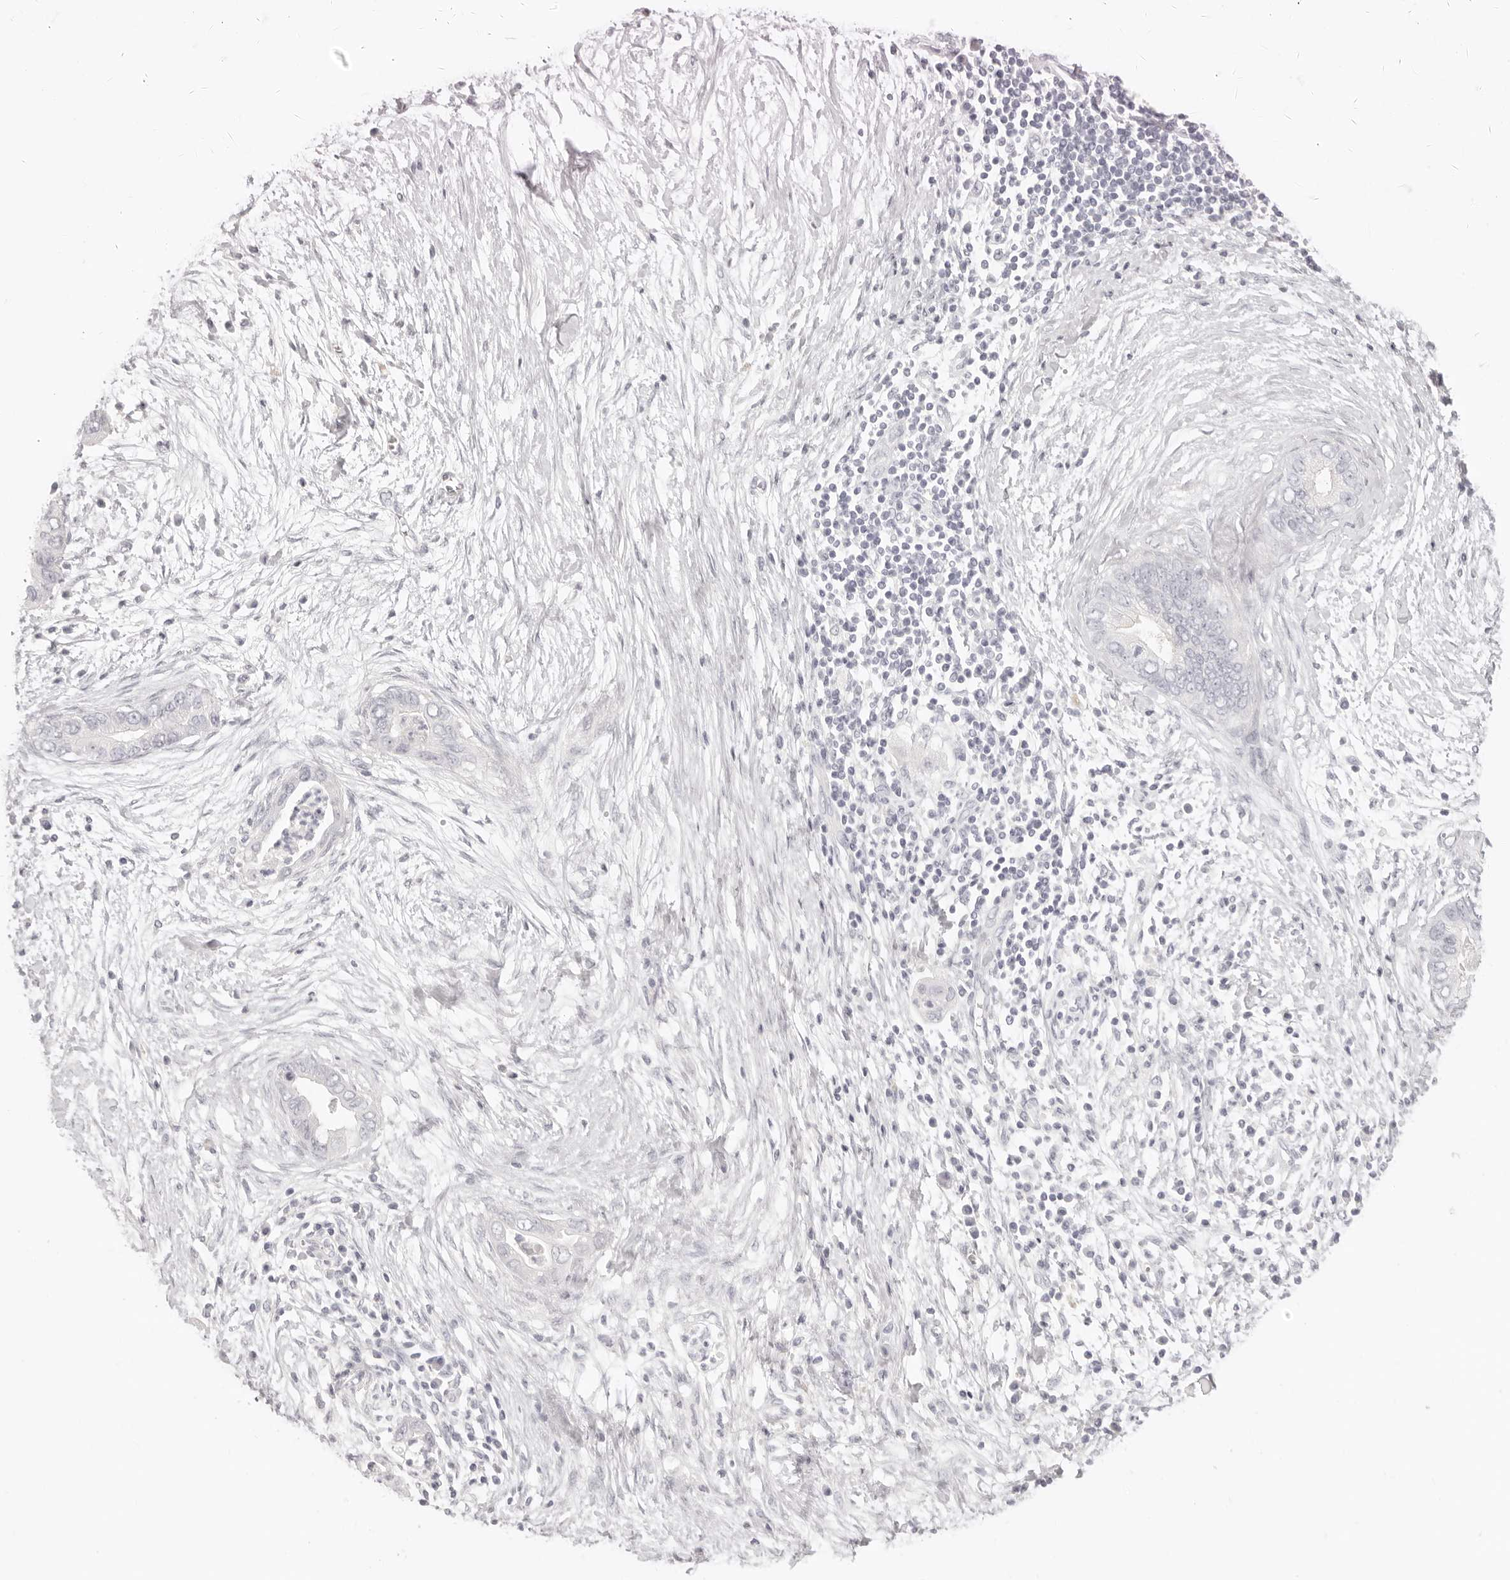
{"staining": {"intensity": "negative", "quantity": "none", "location": "none"}, "tissue": "pancreatic cancer", "cell_type": "Tumor cells", "image_type": "cancer", "snomed": [{"axis": "morphology", "description": "Adenocarcinoma, NOS"}, {"axis": "topography", "description": "Pancreas"}], "caption": "Tumor cells are negative for protein expression in human pancreatic cancer (adenocarcinoma). (Immunohistochemistry (ihc), brightfield microscopy, high magnification).", "gene": "FABP1", "patient": {"sex": "male", "age": 75}}